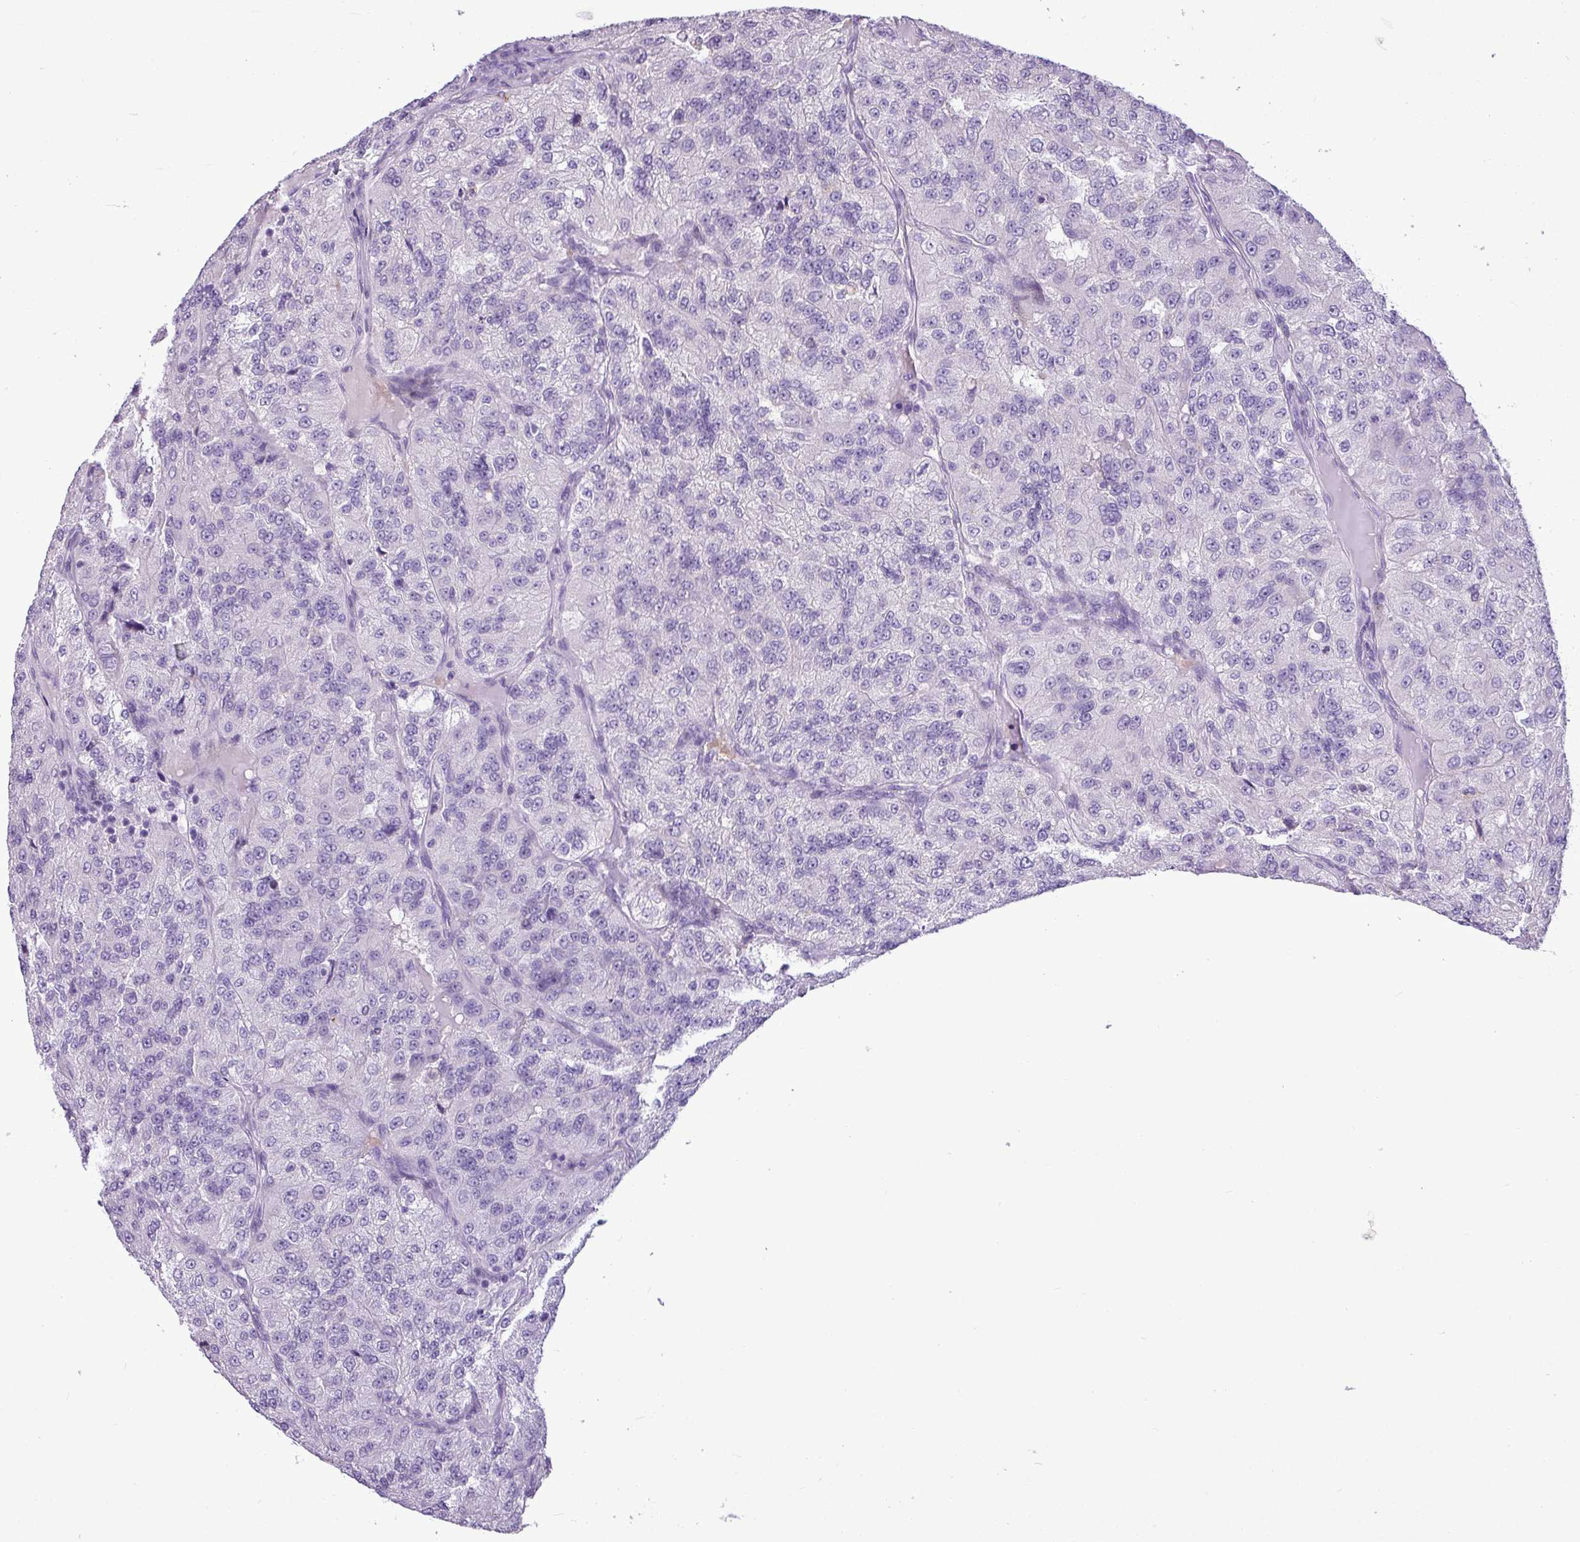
{"staining": {"intensity": "negative", "quantity": "none", "location": "none"}, "tissue": "renal cancer", "cell_type": "Tumor cells", "image_type": "cancer", "snomed": [{"axis": "morphology", "description": "Adenocarcinoma, NOS"}, {"axis": "topography", "description": "Kidney"}], "caption": "Tumor cells show no significant protein staining in renal adenocarcinoma.", "gene": "IL17A", "patient": {"sex": "female", "age": 63}}